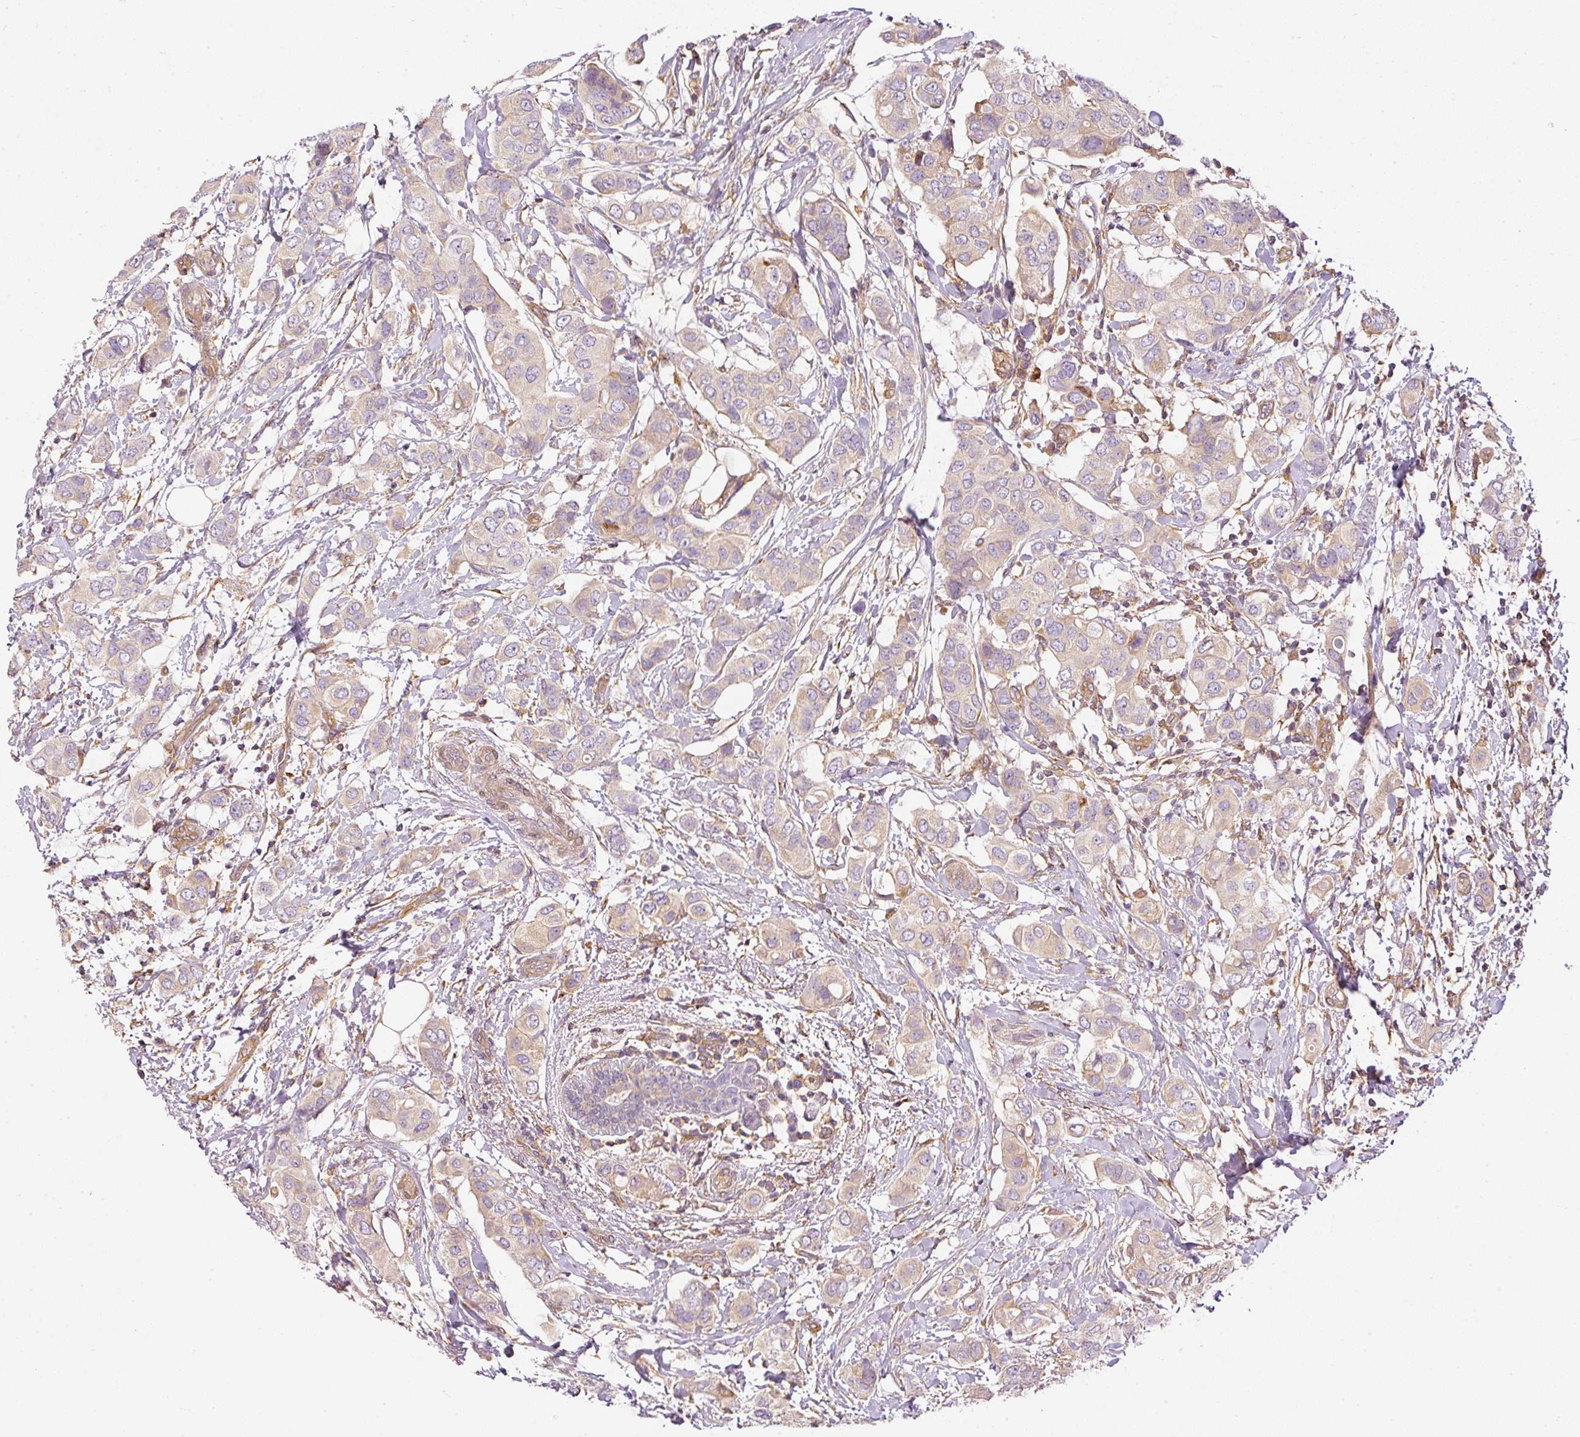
{"staining": {"intensity": "weak", "quantity": "<25%", "location": "cytoplasmic/membranous"}, "tissue": "breast cancer", "cell_type": "Tumor cells", "image_type": "cancer", "snomed": [{"axis": "morphology", "description": "Lobular carcinoma"}, {"axis": "topography", "description": "Breast"}], "caption": "DAB immunohistochemical staining of human lobular carcinoma (breast) displays no significant expression in tumor cells.", "gene": "TBC1D2B", "patient": {"sex": "female", "age": 51}}